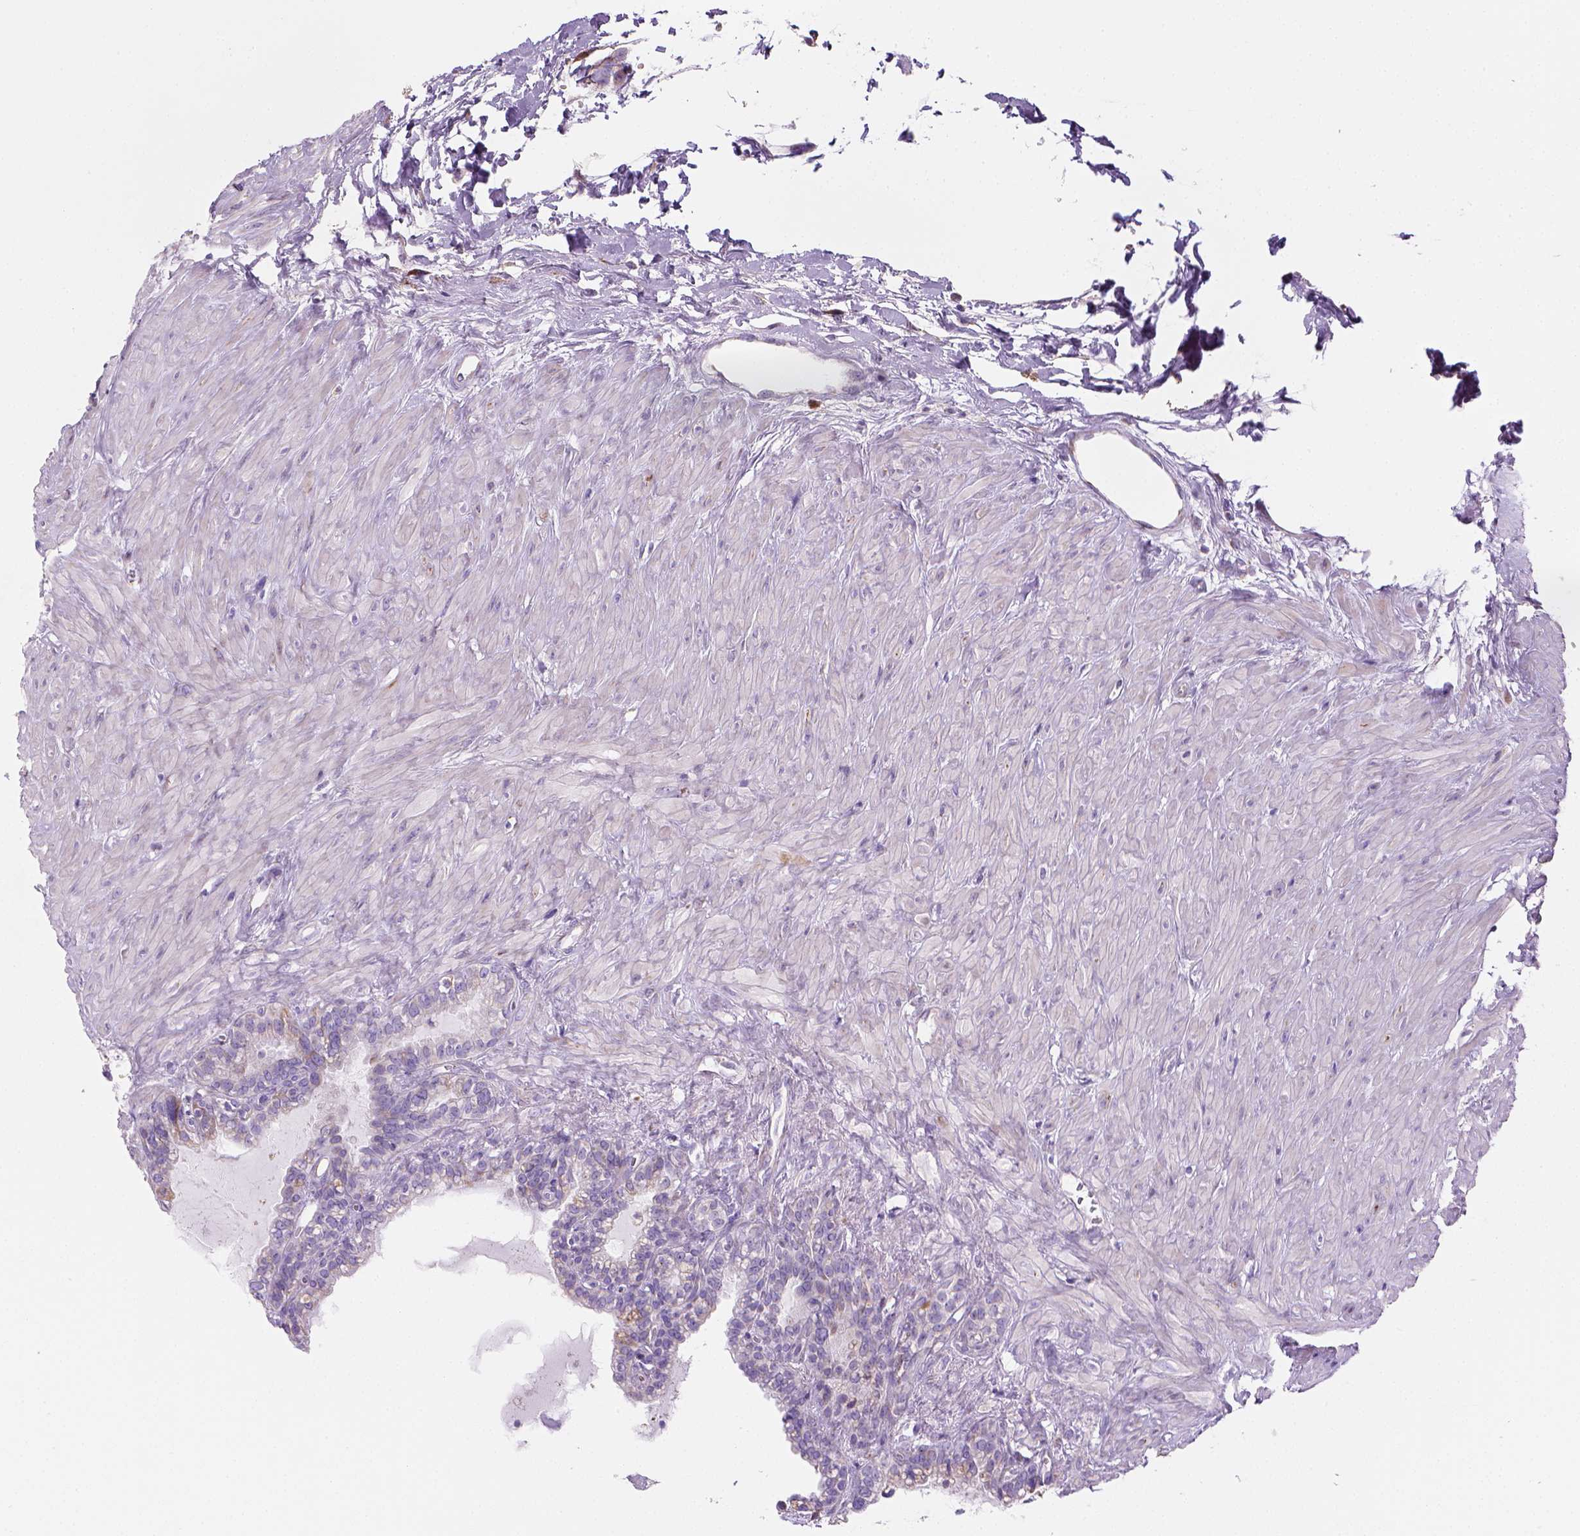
{"staining": {"intensity": "negative", "quantity": "none", "location": "none"}, "tissue": "seminal vesicle", "cell_type": "Glandular cells", "image_type": "normal", "snomed": [{"axis": "morphology", "description": "Normal tissue, NOS"}, {"axis": "morphology", "description": "Urothelial carcinoma, NOS"}, {"axis": "topography", "description": "Urinary bladder"}, {"axis": "topography", "description": "Seminal veicle"}], "caption": "High magnification brightfield microscopy of benign seminal vesicle stained with DAB (3,3'-diaminobenzidine) (brown) and counterstained with hematoxylin (blue): glandular cells show no significant staining. Nuclei are stained in blue.", "gene": "CES2", "patient": {"sex": "male", "age": 76}}